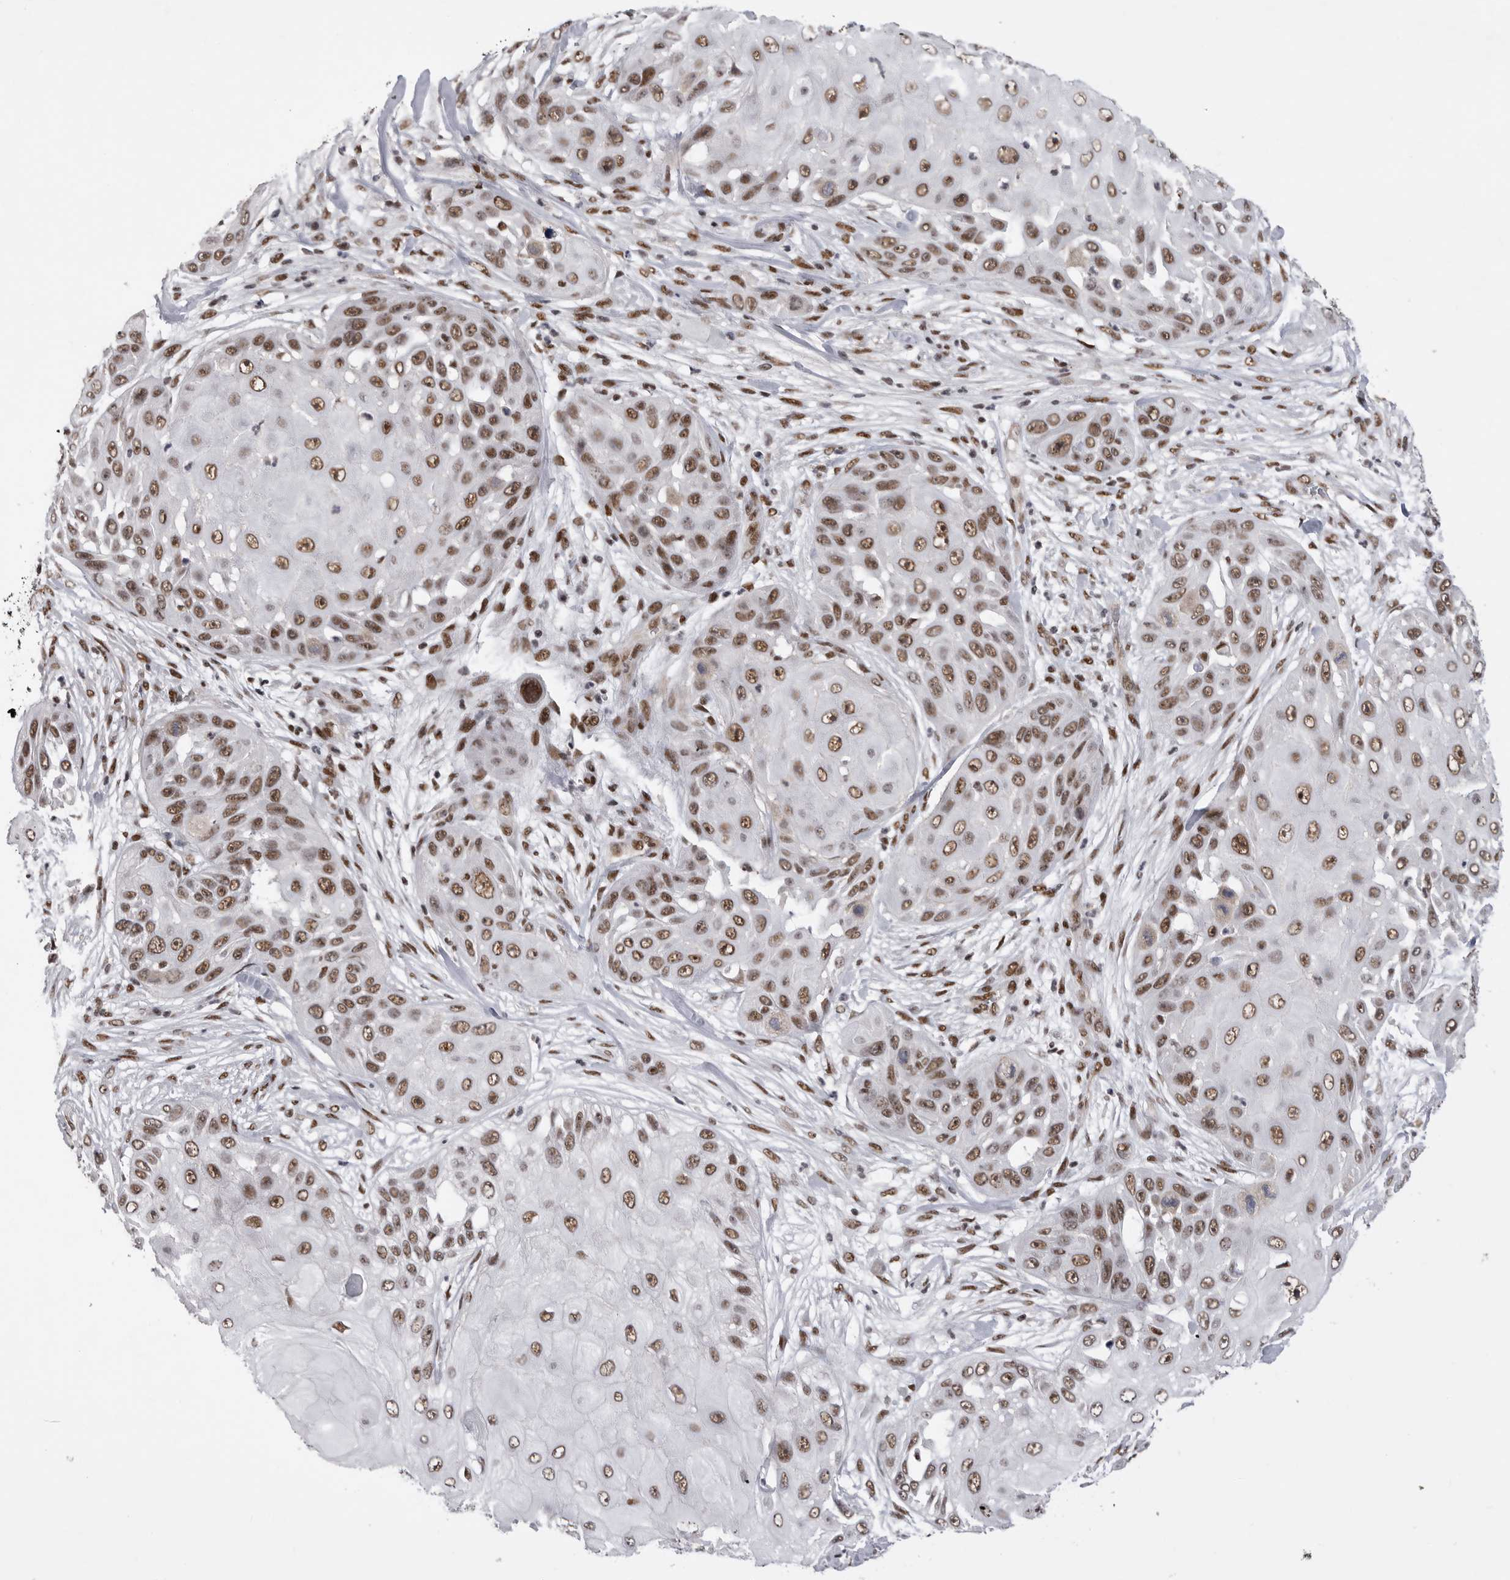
{"staining": {"intensity": "moderate", "quantity": ">75%", "location": "nuclear"}, "tissue": "skin cancer", "cell_type": "Tumor cells", "image_type": "cancer", "snomed": [{"axis": "morphology", "description": "Squamous cell carcinoma, NOS"}, {"axis": "topography", "description": "Skin"}], "caption": "Skin cancer (squamous cell carcinoma) was stained to show a protein in brown. There is medium levels of moderate nuclear positivity in approximately >75% of tumor cells. (DAB (3,3'-diaminobenzidine) IHC with brightfield microscopy, high magnification).", "gene": "PPP1R8", "patient": {"sex": "female", "age": 44}}